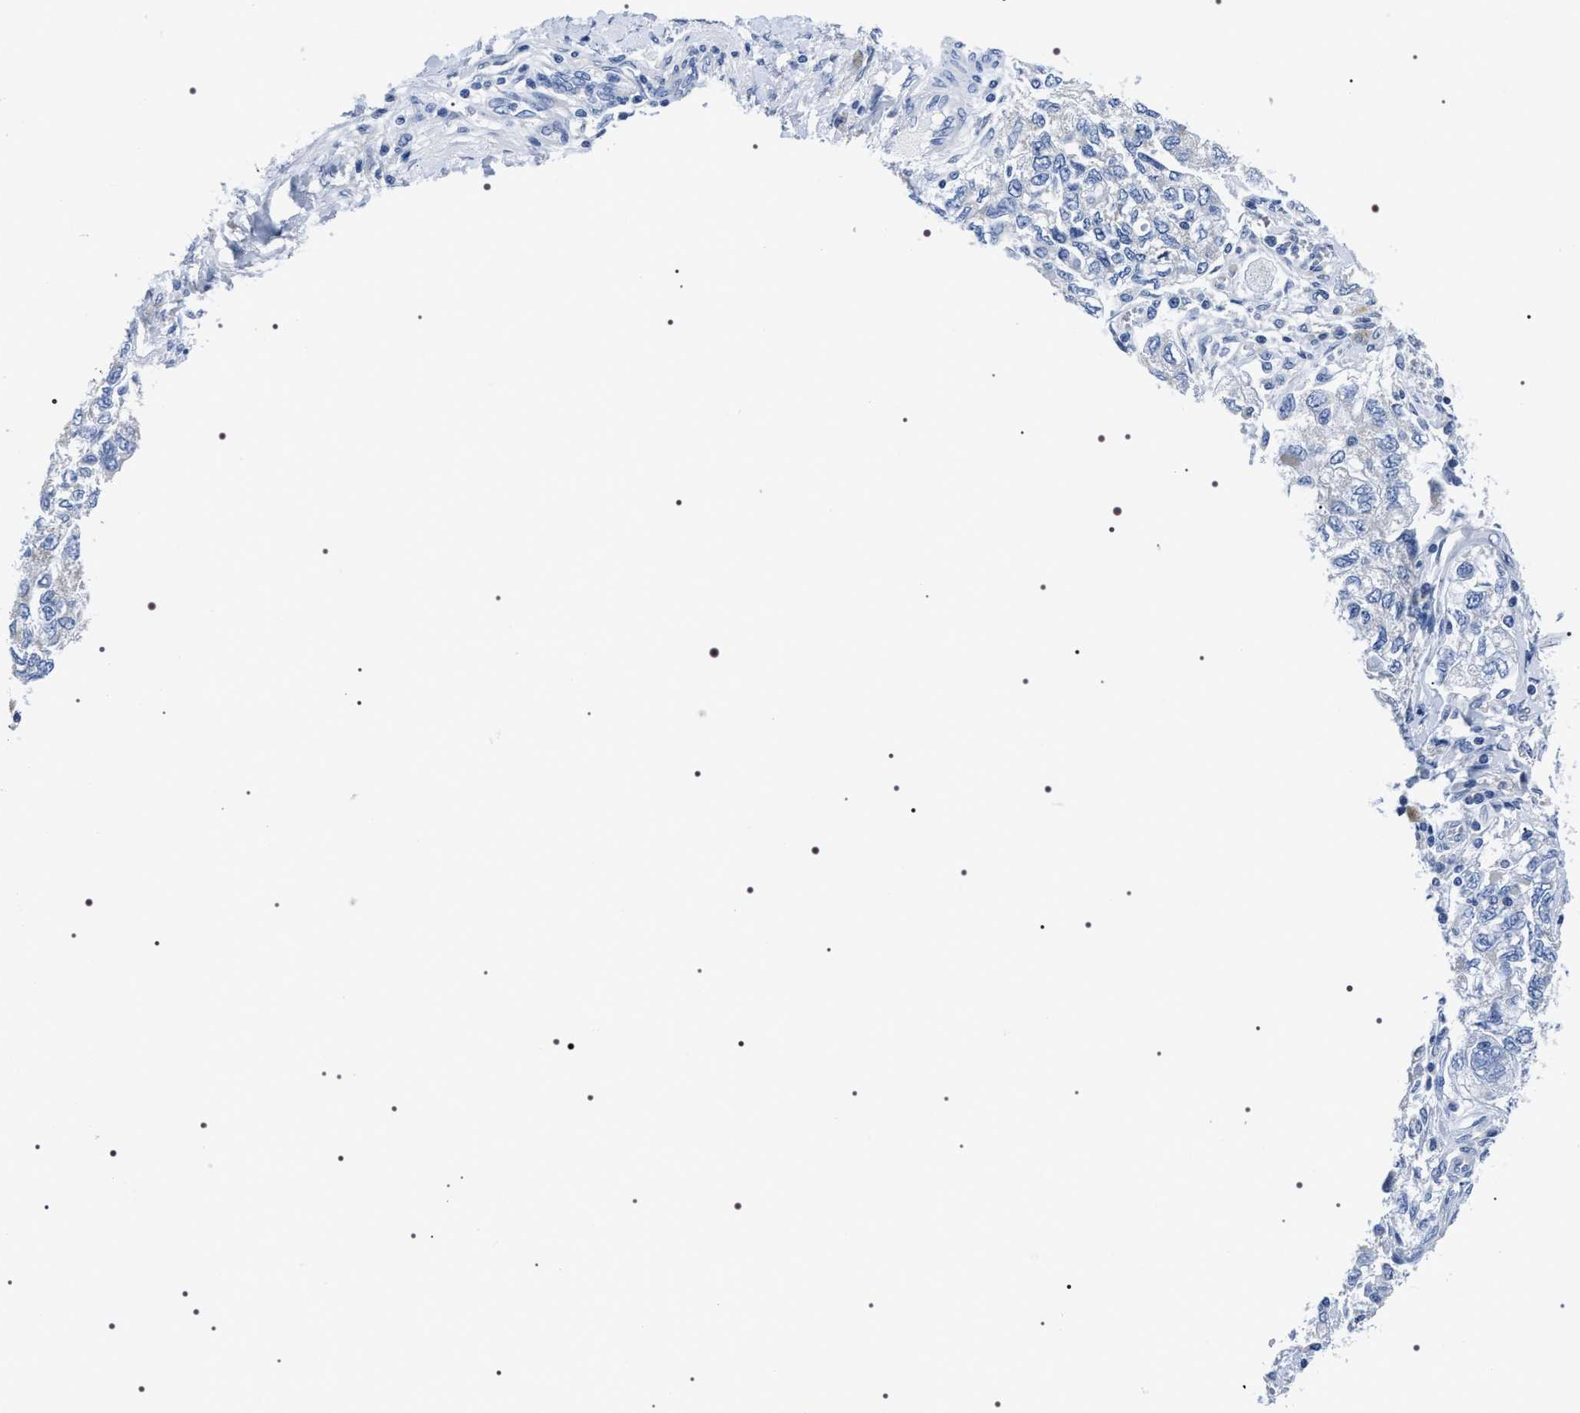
{"staining": {"intensity": "negative", "quantity": "none", "location": "none"}, "tissue": "ovarian cancer", "cell_type": "Tumor cells", "image_type": "cancer", "snomed": [{"axis": "morphology", "description": "Carcinoma, NOS"}, {"axis": "morphology", "description": "Cystadenocarcinoma, serous, NOS"}, {"axis": "topography", "description": "Ovary"}], "caption": "Human ovarian cancer (serous cystadenocarcinoma) stained for a protein using immunohistochemistry (IHC) exhibits no staining in tumor cells.", "gene": "ADH4", "patient": {"sex": "female", "age": 69}}